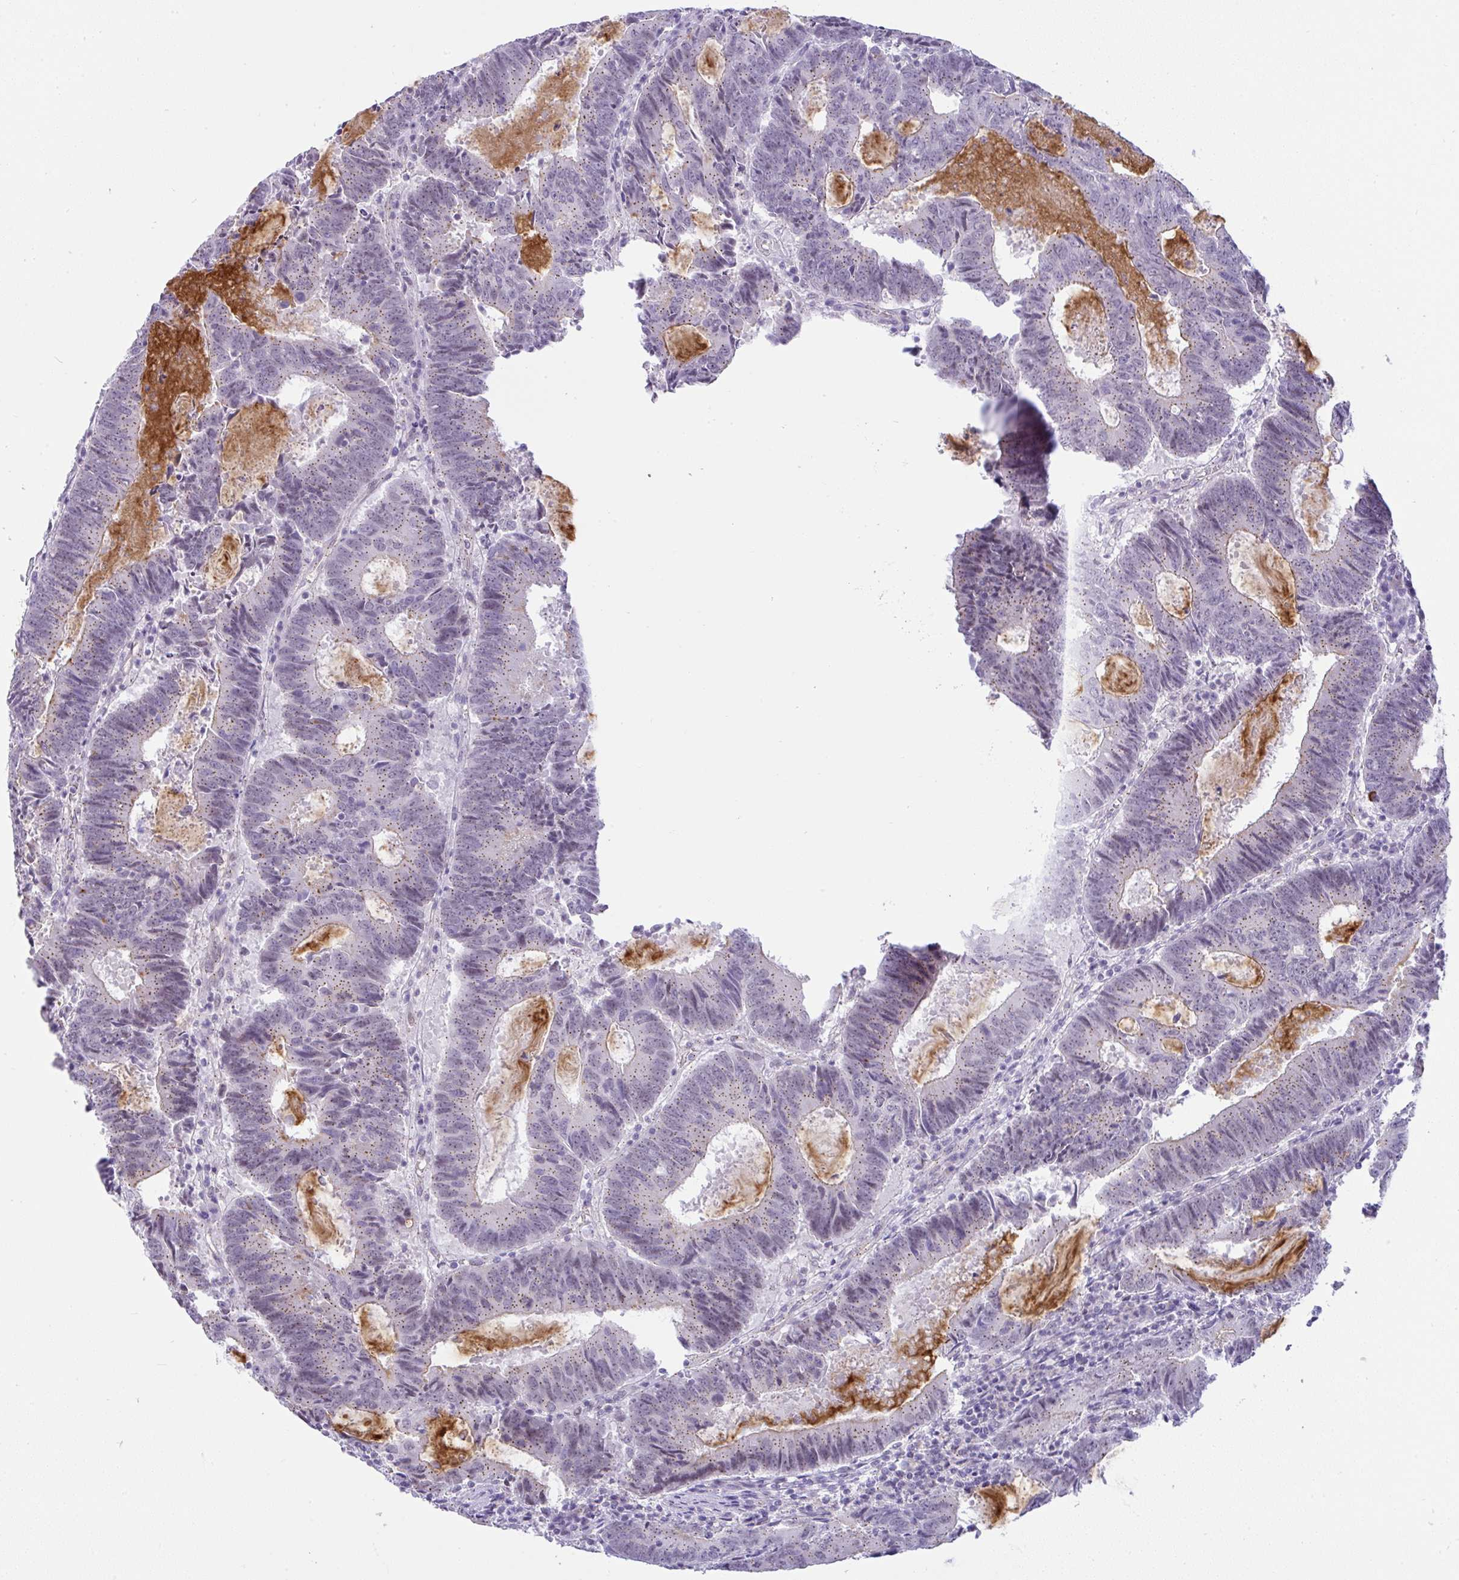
{"staining": {"intensity": "weak", "quantity": ">75%", "location": "cytoplasmic/membranous"}, "tissue": "colorectal cancer", "cell_type": "Tumor cells", "image_type": "cancer", "snomed": [{"axis": "morphology", "description": "Adenocarcinoma, NOS"}, {"axis": "topography", "description": "Colon"}], "caption": "Immunohistochemistry (DAB) staining of human adenocarcinoma (colorectal) exhibits weak cytoplasmic/membranous protein expression in approximately >75% of tumor cells.", "gene": "FAM177A1", "patient": {"sex": "male", "age": 67}}